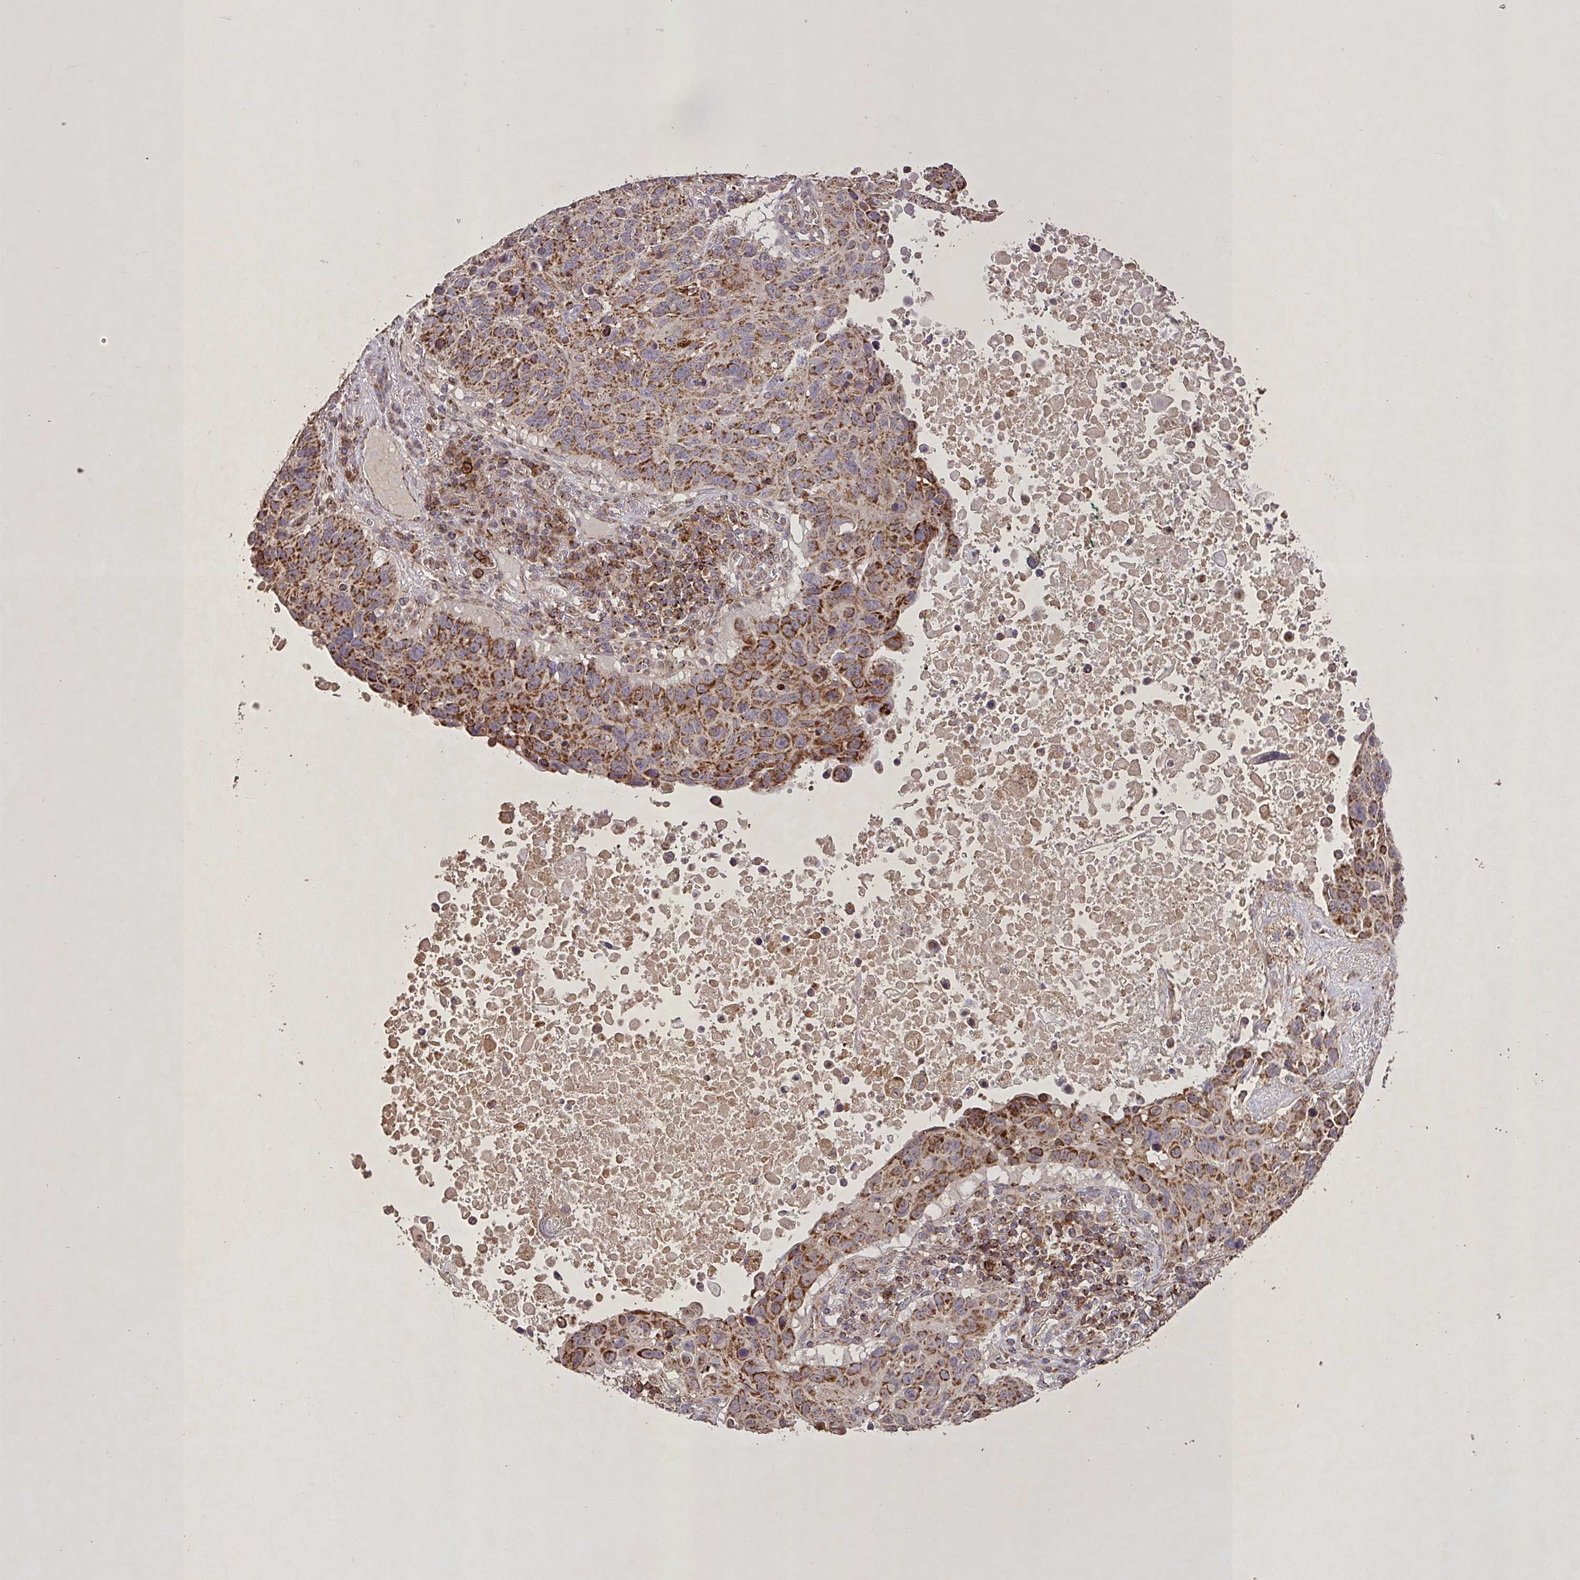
{"staining": {"intensity": "strong", "quantity": ">75%", "location": "cytoplasmic/membranous"}, "tissue": "lung cancer", "cell_type": "Tumor cells", "image_type": "cancer", "snomed": [{"axis": "morphology", "description": "Squamous cell carcinoma, NOS"}, {"axis": "topography", "description": "Lung"}], "caption": "High-power microscopy captured an immunohistochemistry (IHC) image of lung cancer, revealing strong cytoplasmic/membranous staining in approximately >75% of tumor cells.", "gene": "AGK", "patient": {"sex": "male", "age": 66}}